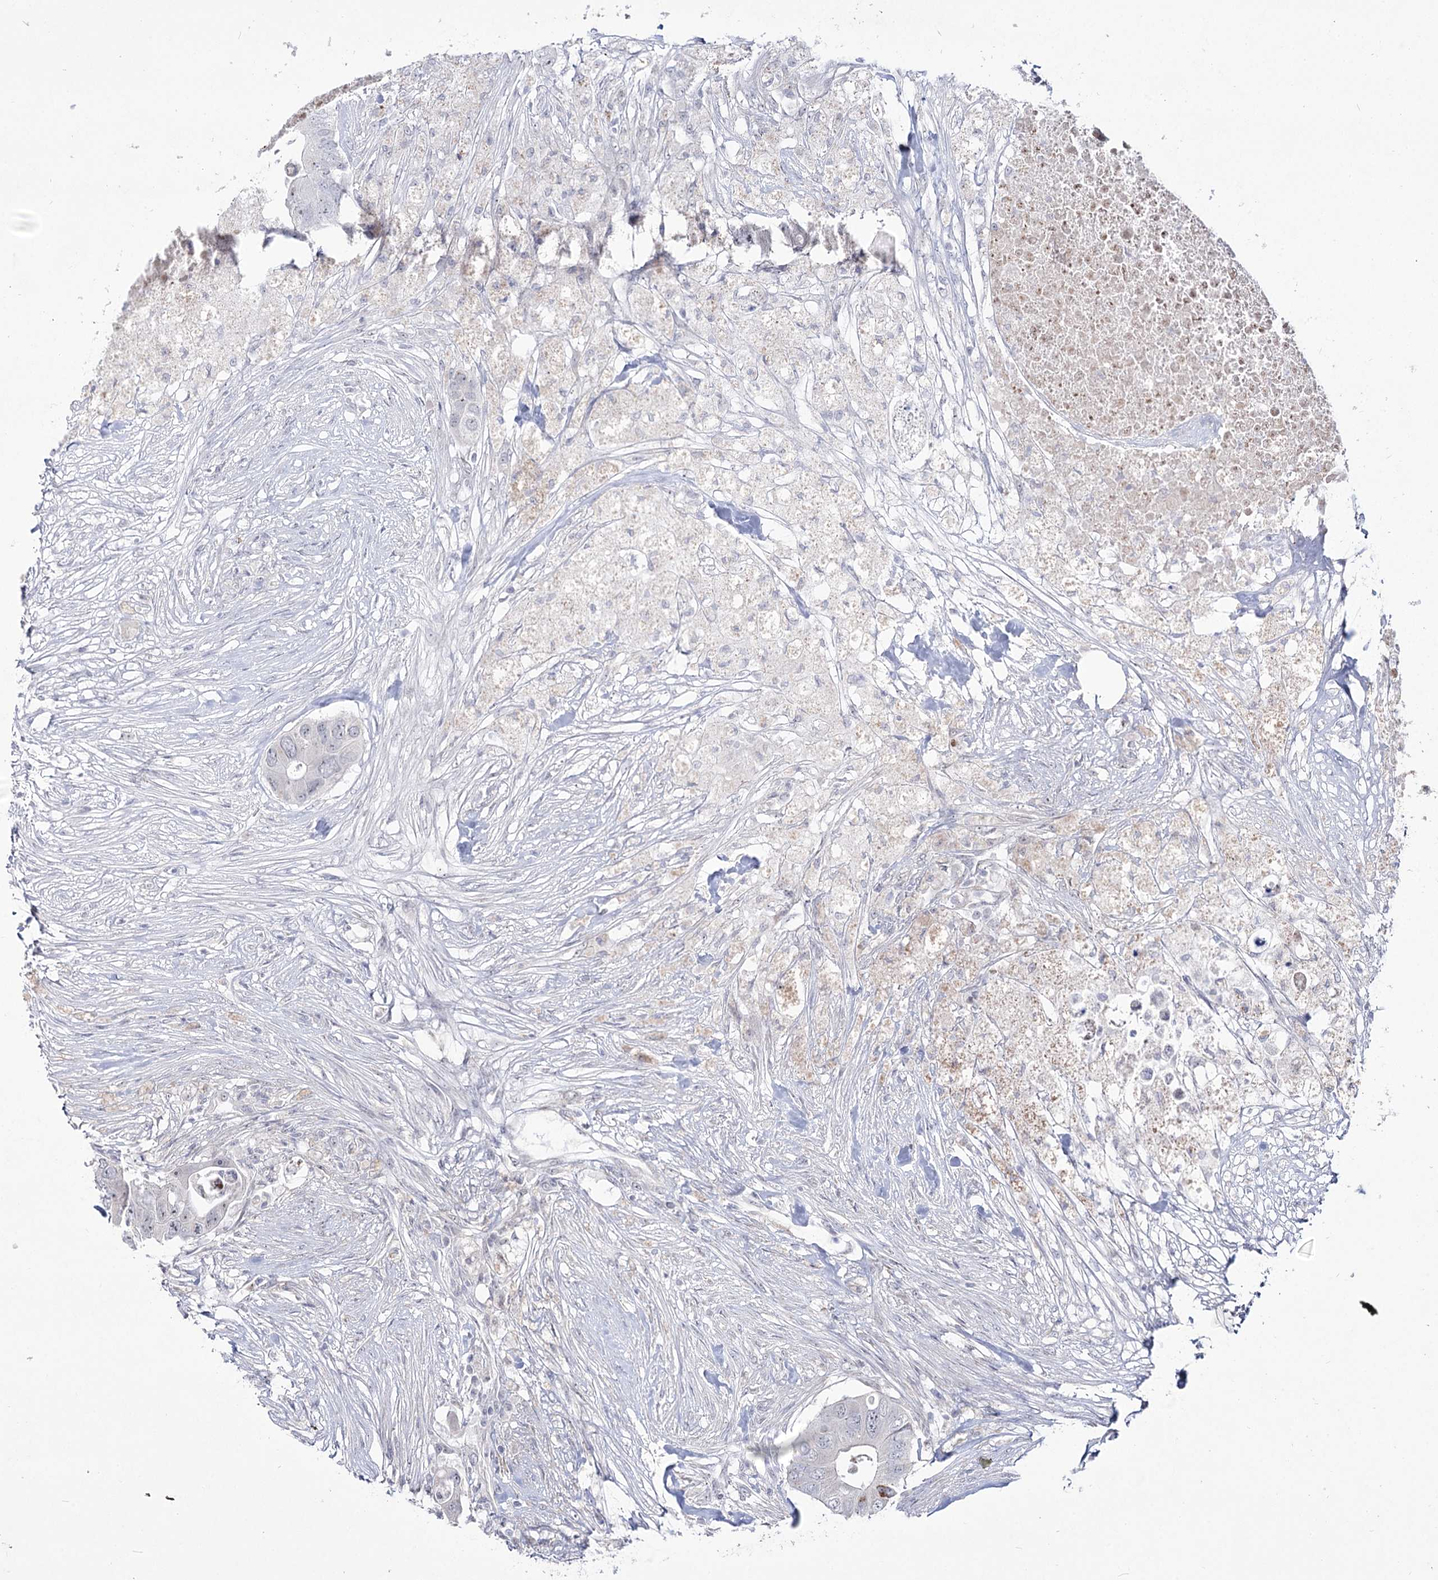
{"staining": {"intensity": "negative", "quantity": "none", "location": "none"}, "tissue": "colorectal cancer", "cell_type": "Tumor cells", "image_type": "cancer", "snomed": [{"axis": "morphology", "description": "Adenocarcinoma, NOS"}, {"axis": "topography", "description": "Colon"}], "caption": "A photomicrograph of human colorectal cancer (adenocarcinoma) is negative for staining in tumor cells. (DAB immunohistochemistry (IHC) with hematoxylin counter stain).", "gene": "DDX50", "patient": {"sex": "male", "age": 71}}